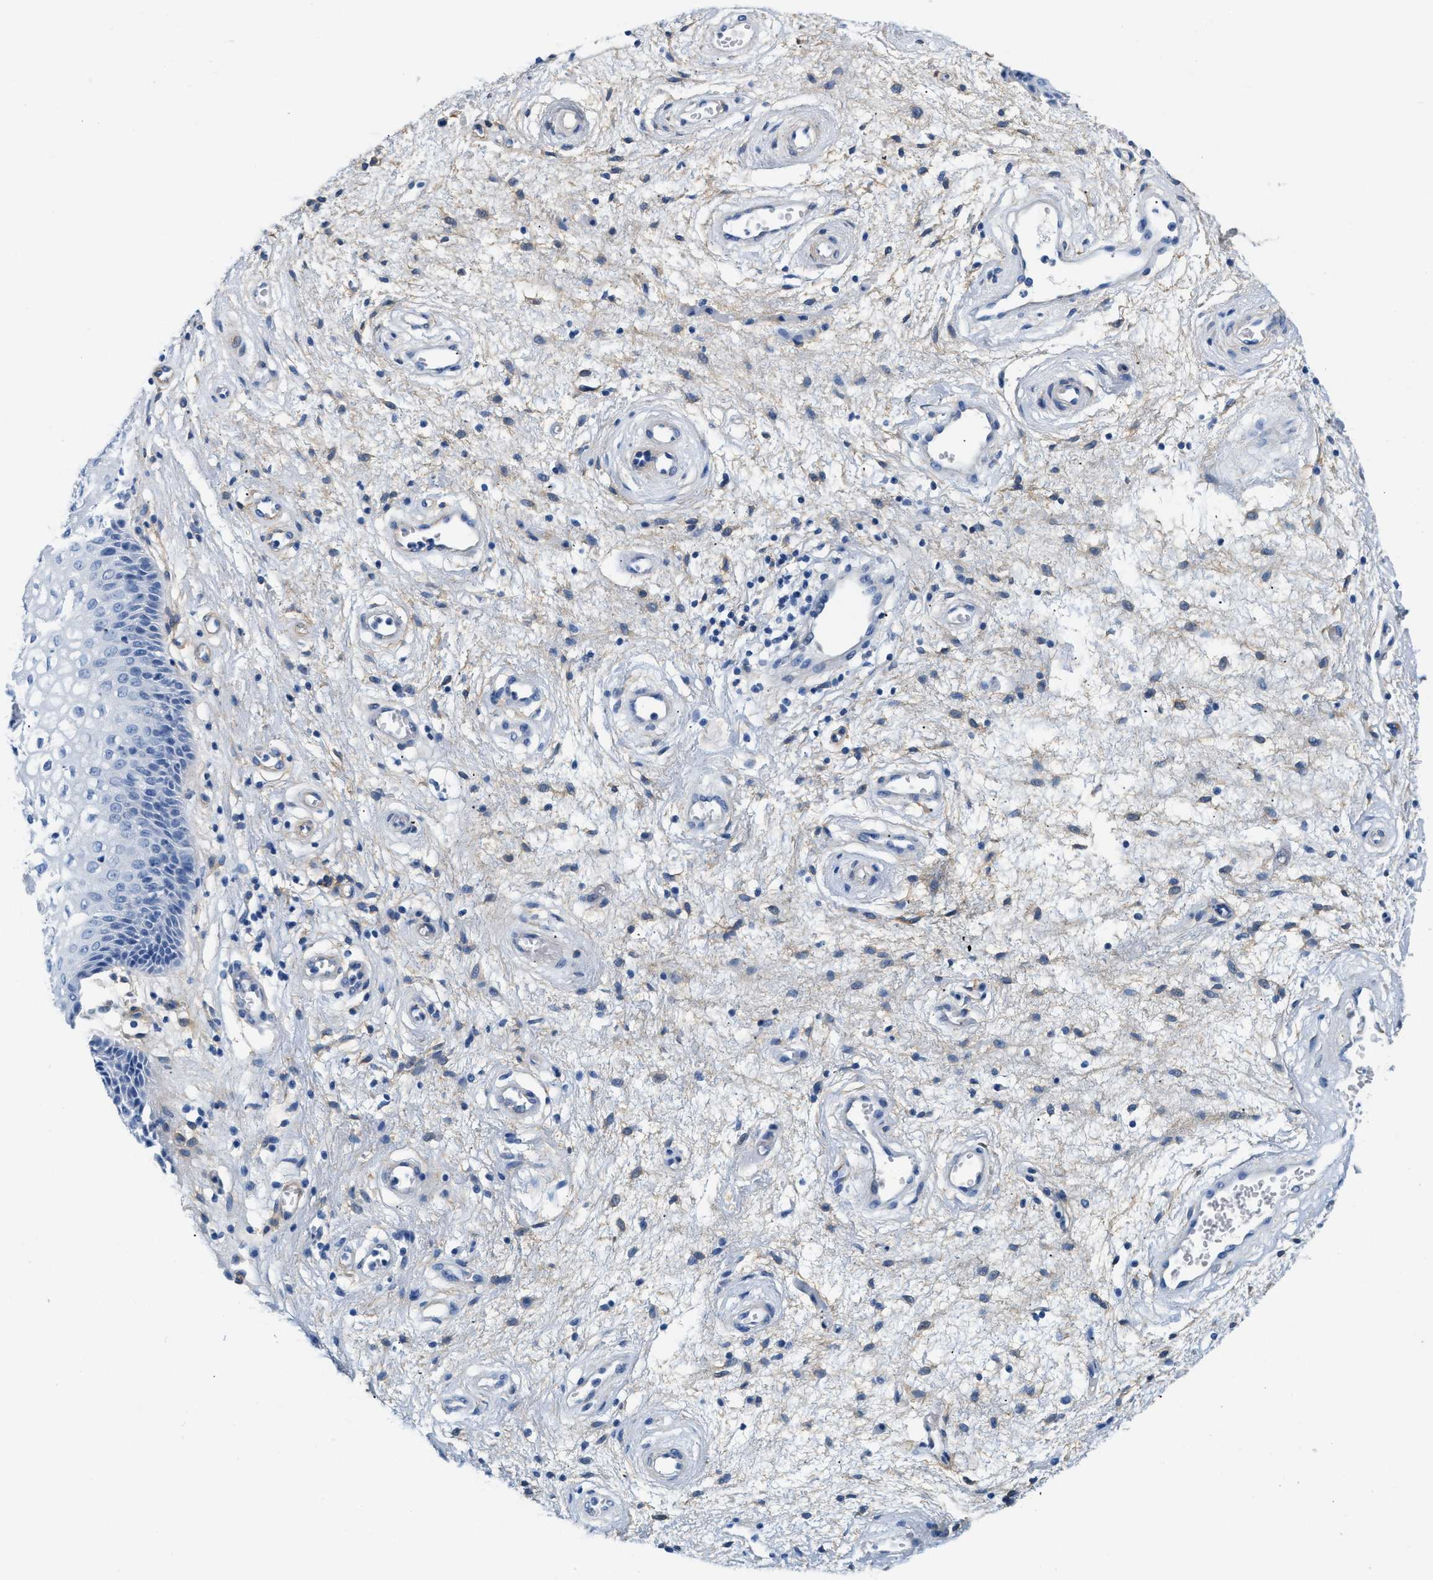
{"staining": {"intensity": "negative", "quantity": "none", "location": "none"}, "tissue": "vagina", "cell_type": "Squamous epithelial cells", "image_type": "normal", "snomed": [{"axis": "morphology", "description": "Normal tissue, NOS"}, {"axis": "topography", "description": "Vagina"}], "caption": "The histopathology image reveals no significant expression in squamous epithelial cells of vagina.", "gene": "PDGFRB", "patient": {"sex": "female", "age": 34}}